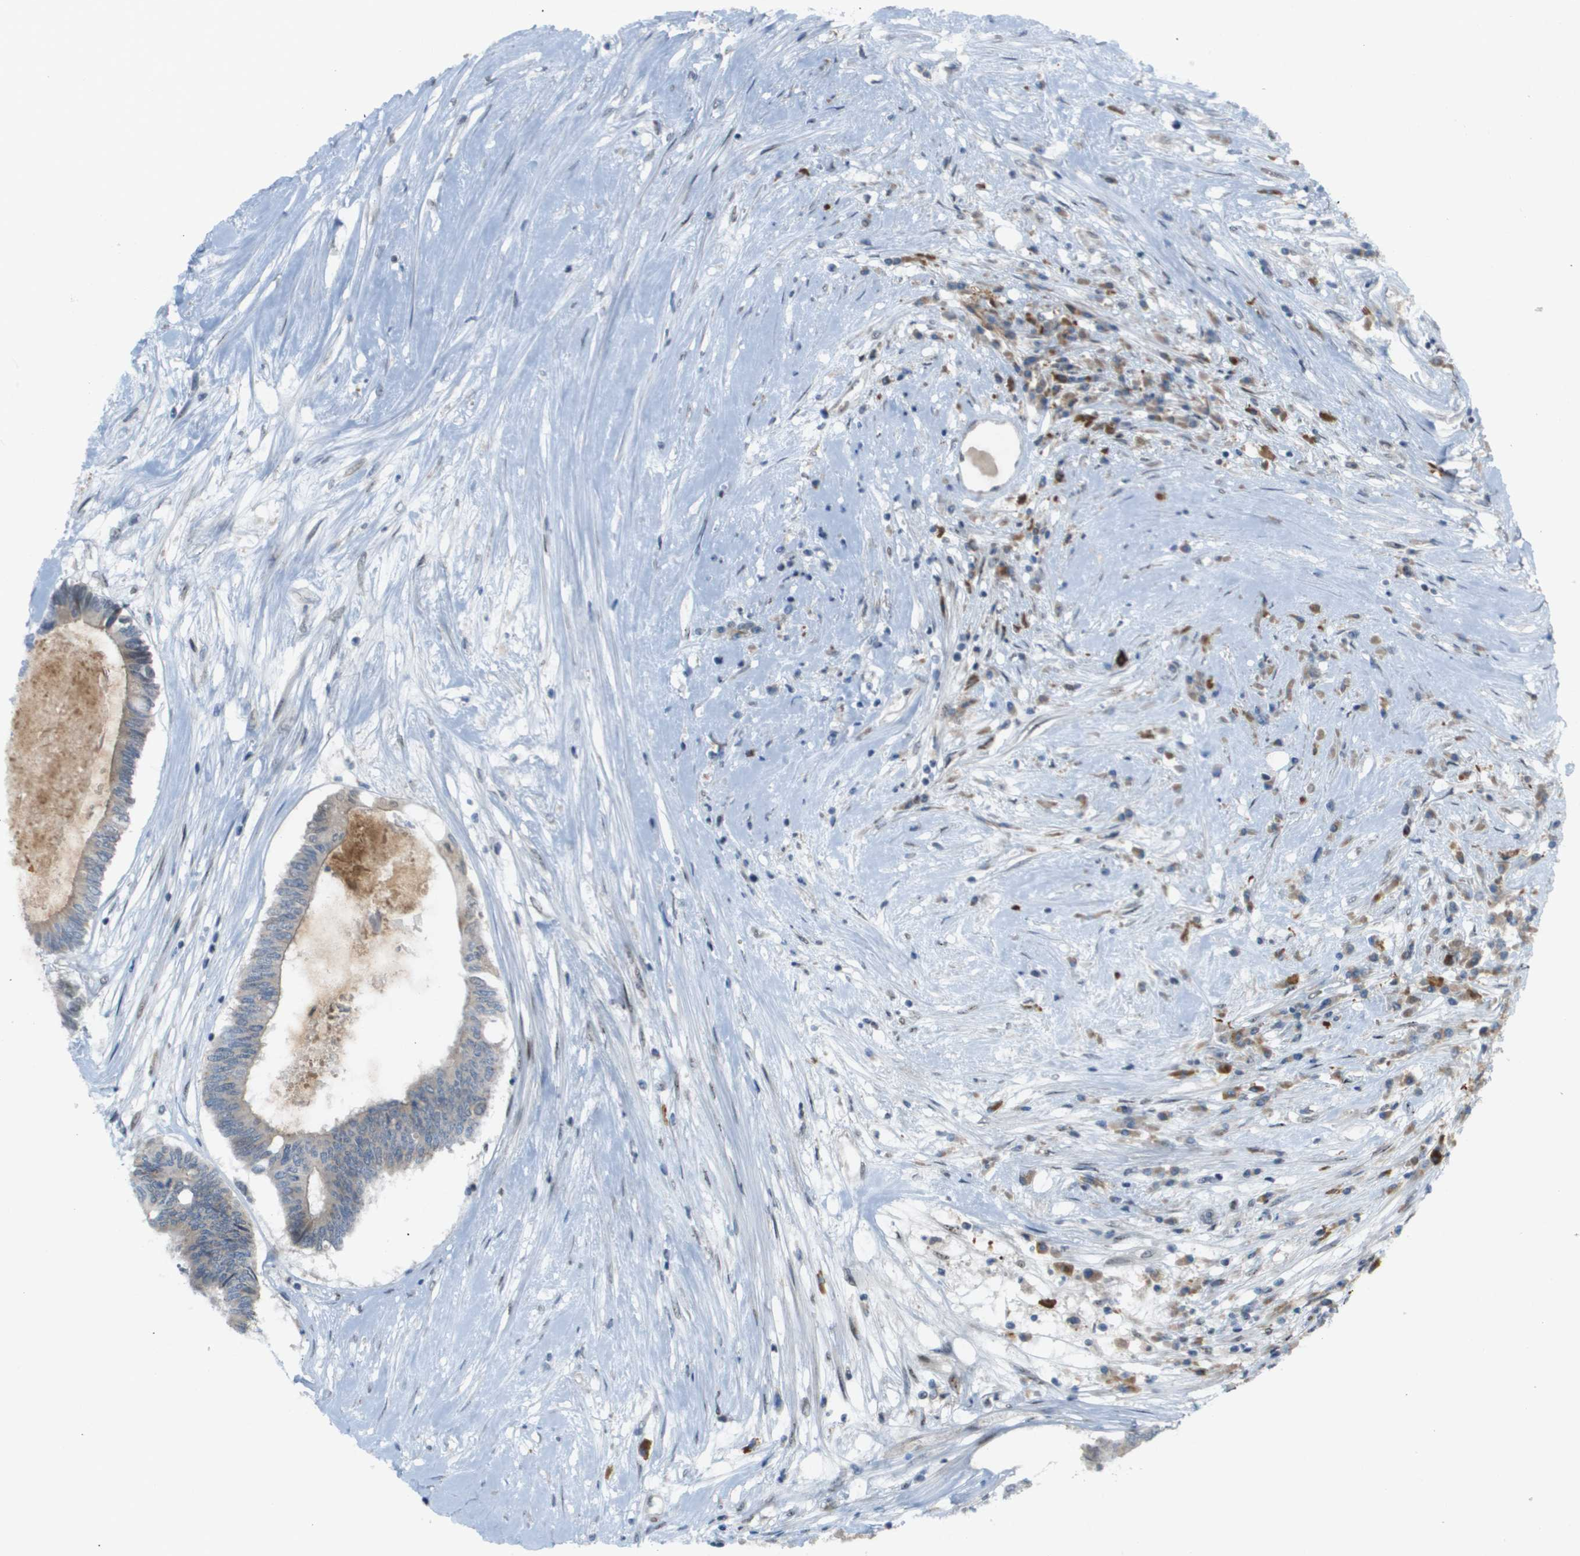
{"staining": {"intensity": "weak", "quantity": "25%-75%", "location": "cytoplasmic/membranous"}, "tissue": "colorectal cancer", "cell_type": "Tumor cells", "image_type": "cancer", "snomed": [{"axis": "morphology", "description": "Adenocarcinoma, NOS"}, {"axis": "topography", "description": "Rectum"}], "caption": "Immunohistochemistry micrograph of neoplastic tissue: adenocarcinoma (colorectal) stained using immunohistochemistry shows low levels of weak protein expression localized specifically in the cytoplasmic/membranous of tumor cells, appearing as a cytoplasmic/membranous brown color.", "gene": "CACNB4", "patient": {"sex": "male", "age": 63}}